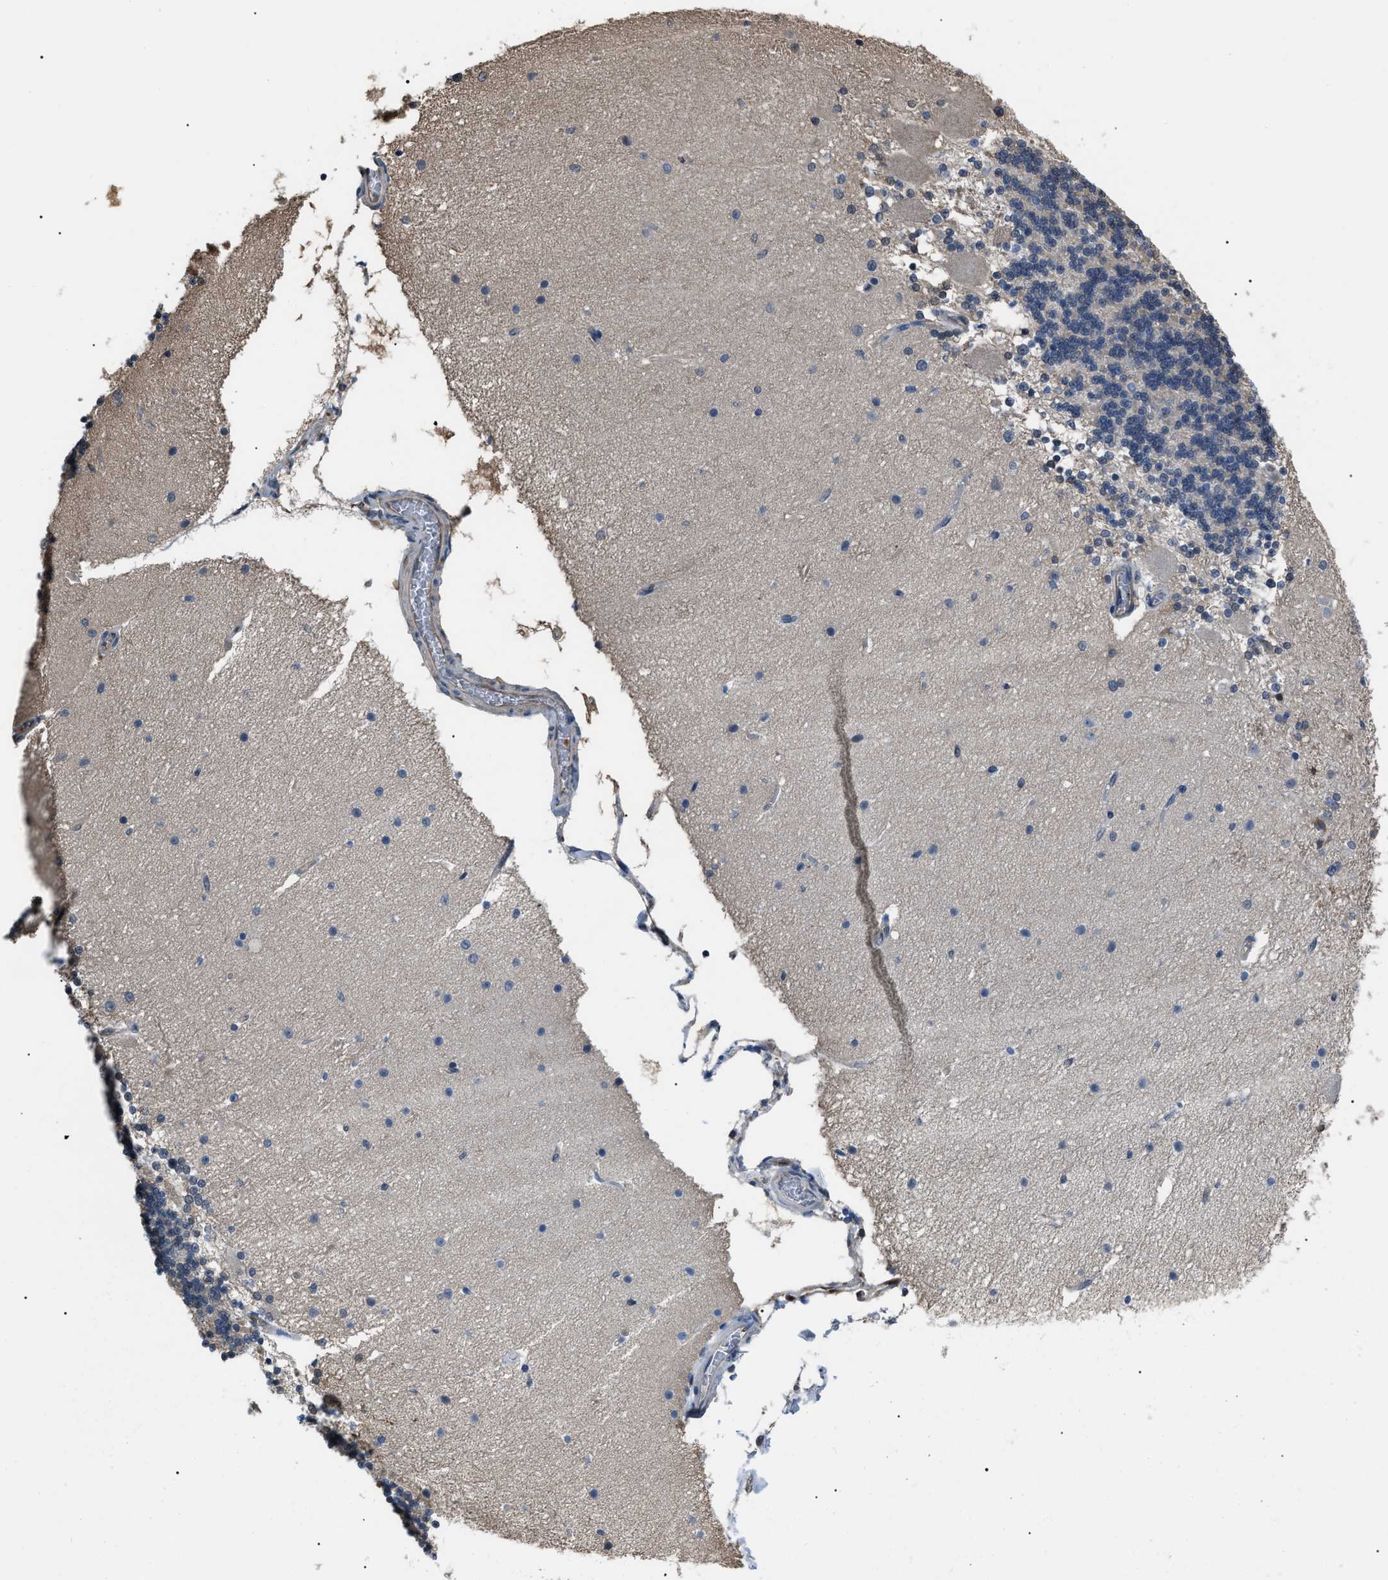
{"staining": {"intensity": "negative", "quantity": "none", "location": "none"}, "tissue": "cerebellum", "cell_type": "Cells in granular layer", "image_type": "normal", "snomed": [{"axis": "morphology", "description": "Normal tissue, NOS"}, {"axis": "topography", "description": "Cerebellum"}], "caption": "Cells in granular layer show no significant staining in unremarkable cerebellum. (Brightfield microscopy of DAB (3,3'-diaminobenzidine) immunohistochemistry at high magnification).", "gene": "PDCD5", "patient": {"sex": "female", "age": 54}}